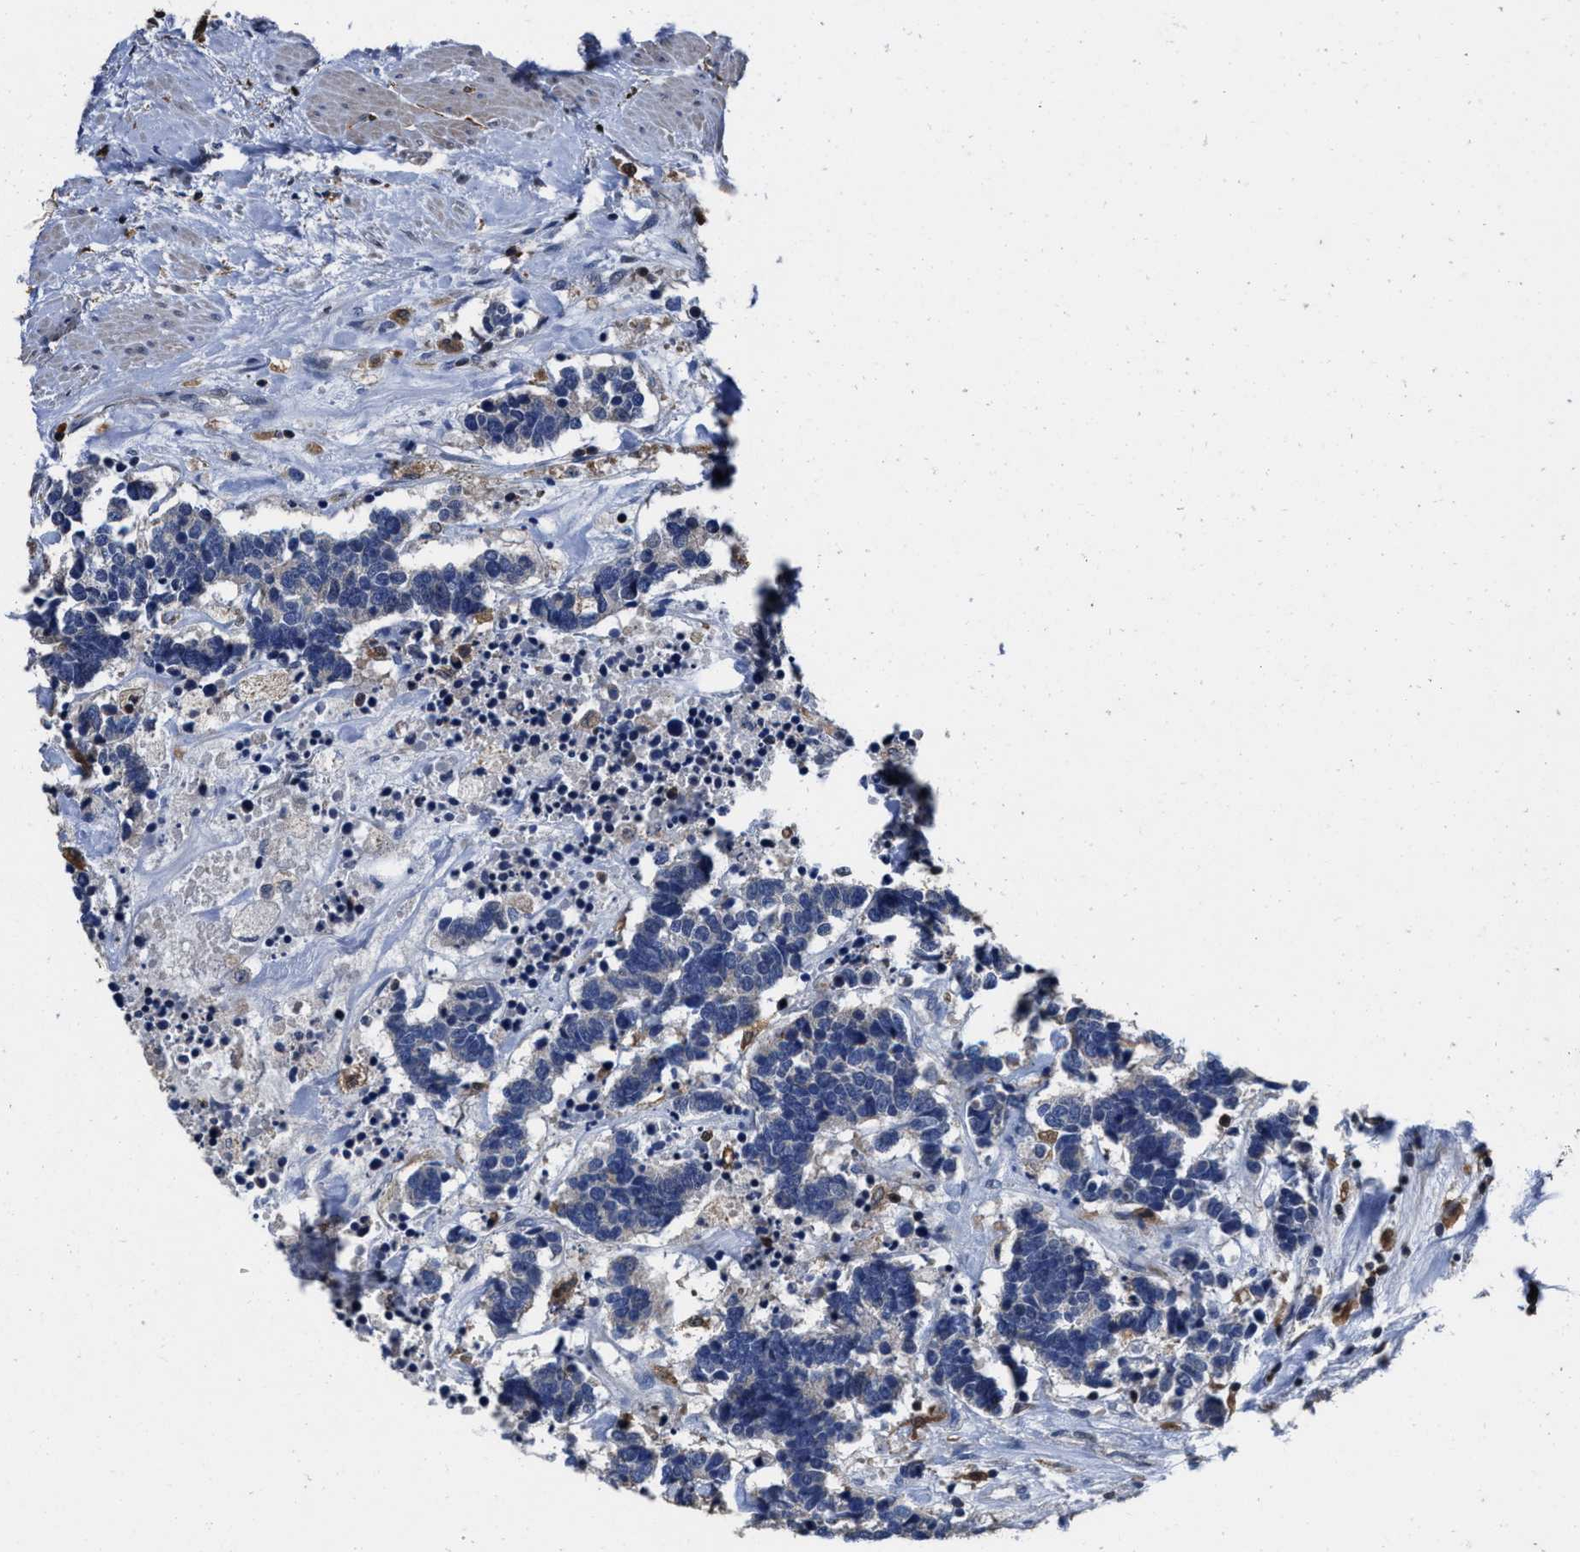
{"staining": {"intensity": "negative", "quantity": "none", "location": "none"}, "tissue": "carcinoid", "cell_type": "Tumor cells", "image_type": "cancer", "snomed": [{"axis": "morphology", "description": "Carcinoma, NOS"}, {"axis": "morphology", "description": "Carcinoid, malignant, NOS"}, {"axis": "topography", "description": "Urinary bladder"}], "caption": "The histopathology image exhibits no significant positivity in tumor cells of carcinoid.", "gene": "RGS10", "patient": {"sex": "male", "age": 57}}